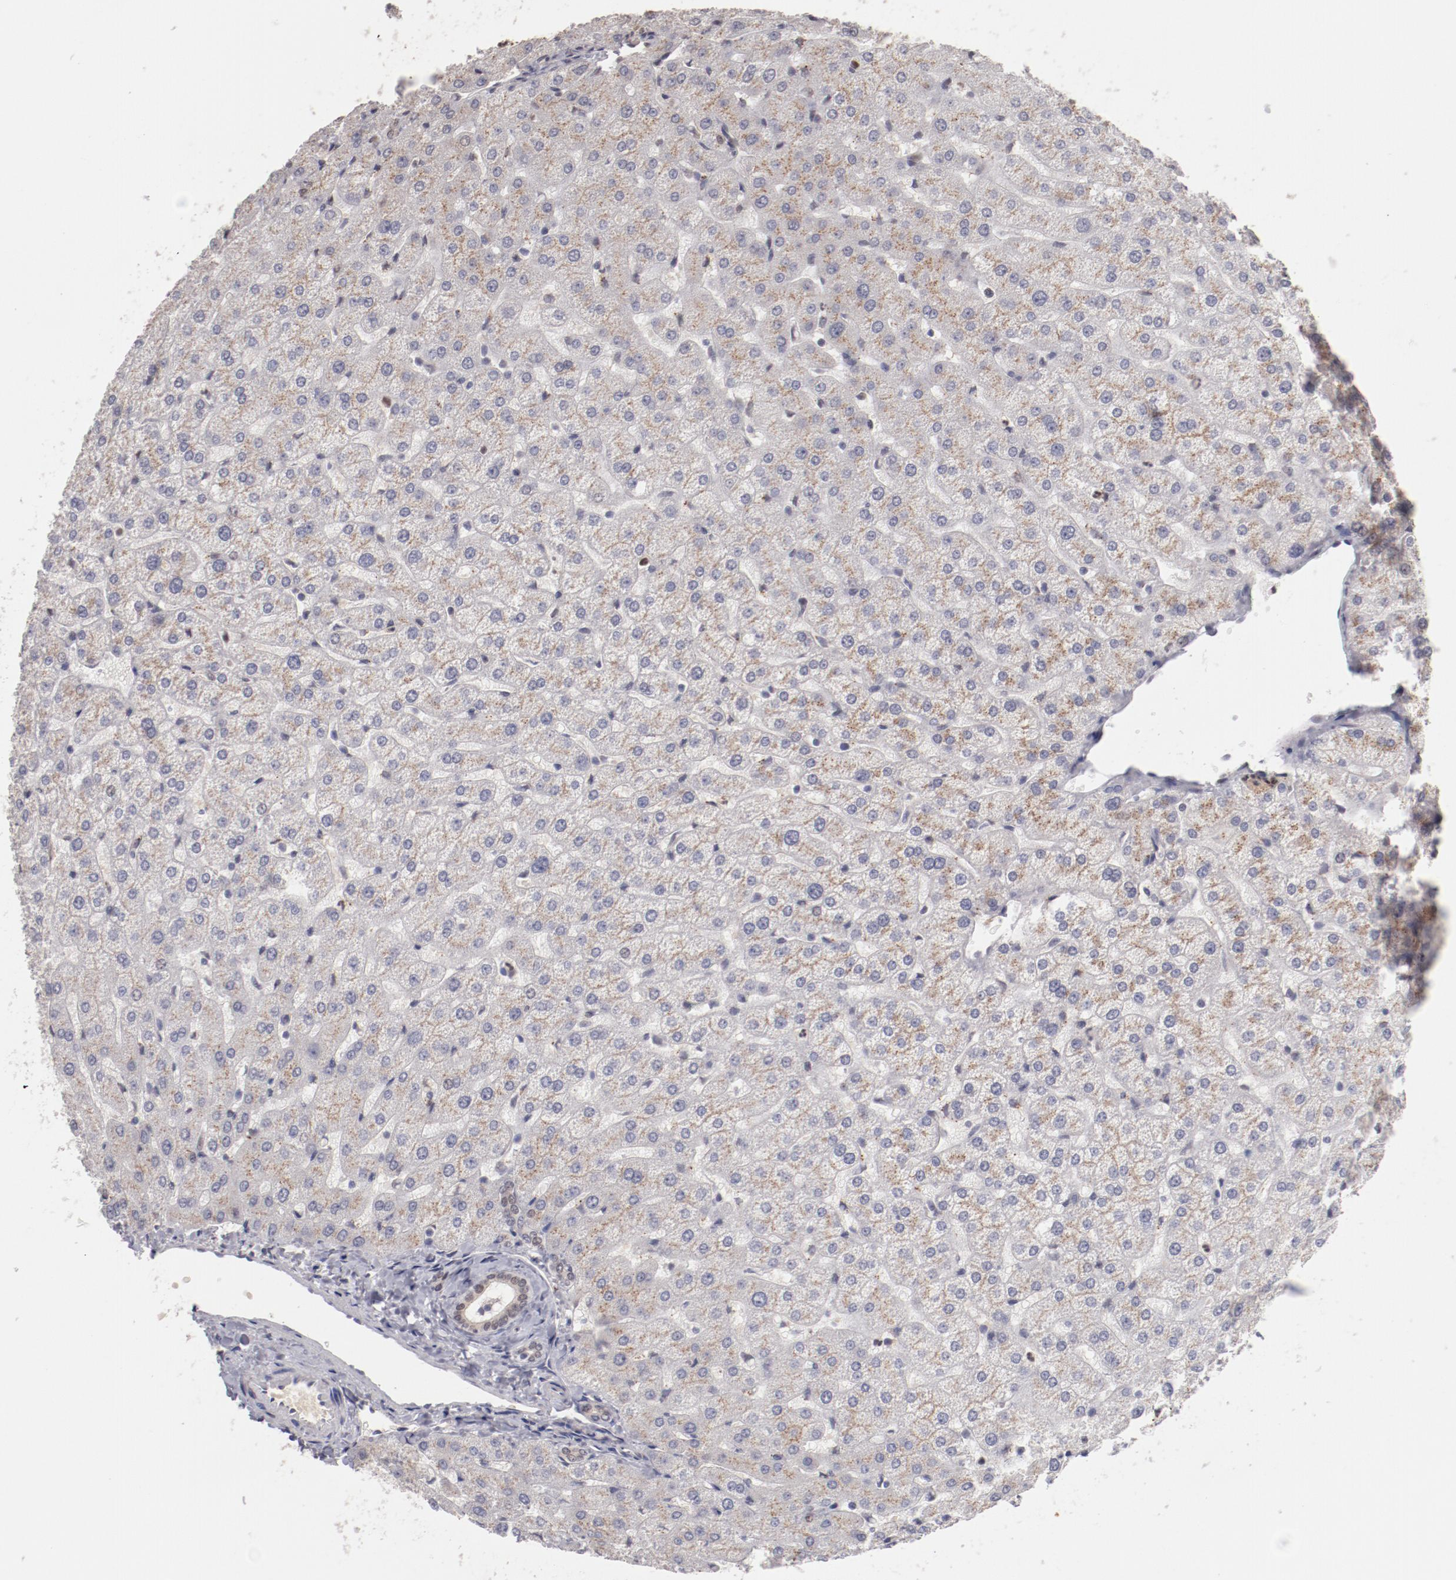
{"staining": {"intensity": "weak", "quantity": "25%-75%", "location": "nuclear"}, "tissue": "liver", "cell_type": "Cholangiocytes", "image_type": "normal", "snomed": [{"axis": "morphology", "description": "Normal tissue, NOS"}, {"axis": "morphology", "description": "Fibrosis, NOS"}, {"axis": "topography", "description": "Liver"}], "caption": "A brown stain labels weak nuclear staining of a protein in cholangiocytes of normal human liver. (DAB IHC, brown staining for protein, blue staining for nuclei).", "gene": "NFE2", "patient": {"sex": "female", "age": 29}}